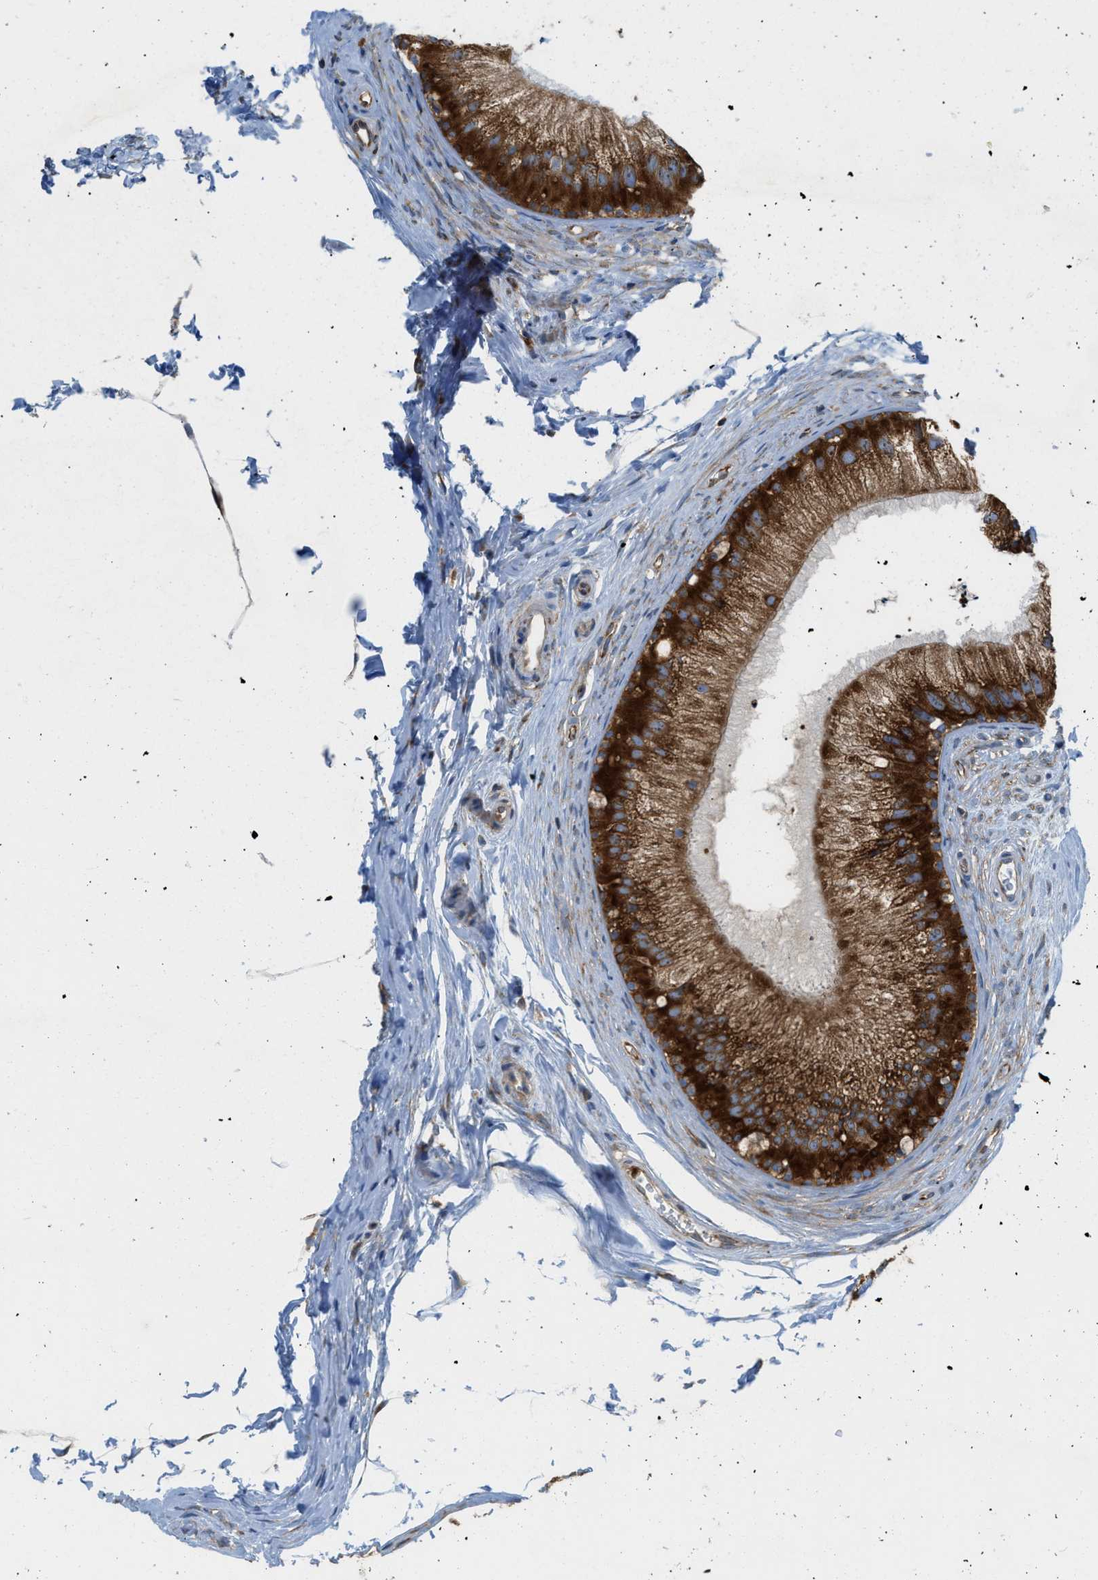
{"staining": {"intensity": "strong", "quantity": ">75%", "location": "cytoplasmic/membranous"}, "tissue": "epididymis", "cell_type": "Glandular cells", "image_type": "normal", "snomed": [{"axis": "morphology", "description": "Normal tissue, NOS"}, {"axis": "topography", "description": "Epididymis"}], "caption": "Benign epididymis displays strong cytoplasmic/membranous staining in about >75% of glandular cells, visualized by immunohistochemistry.", "gene": "GPAT4", "patient": {"sex": "male", "age": 56}}